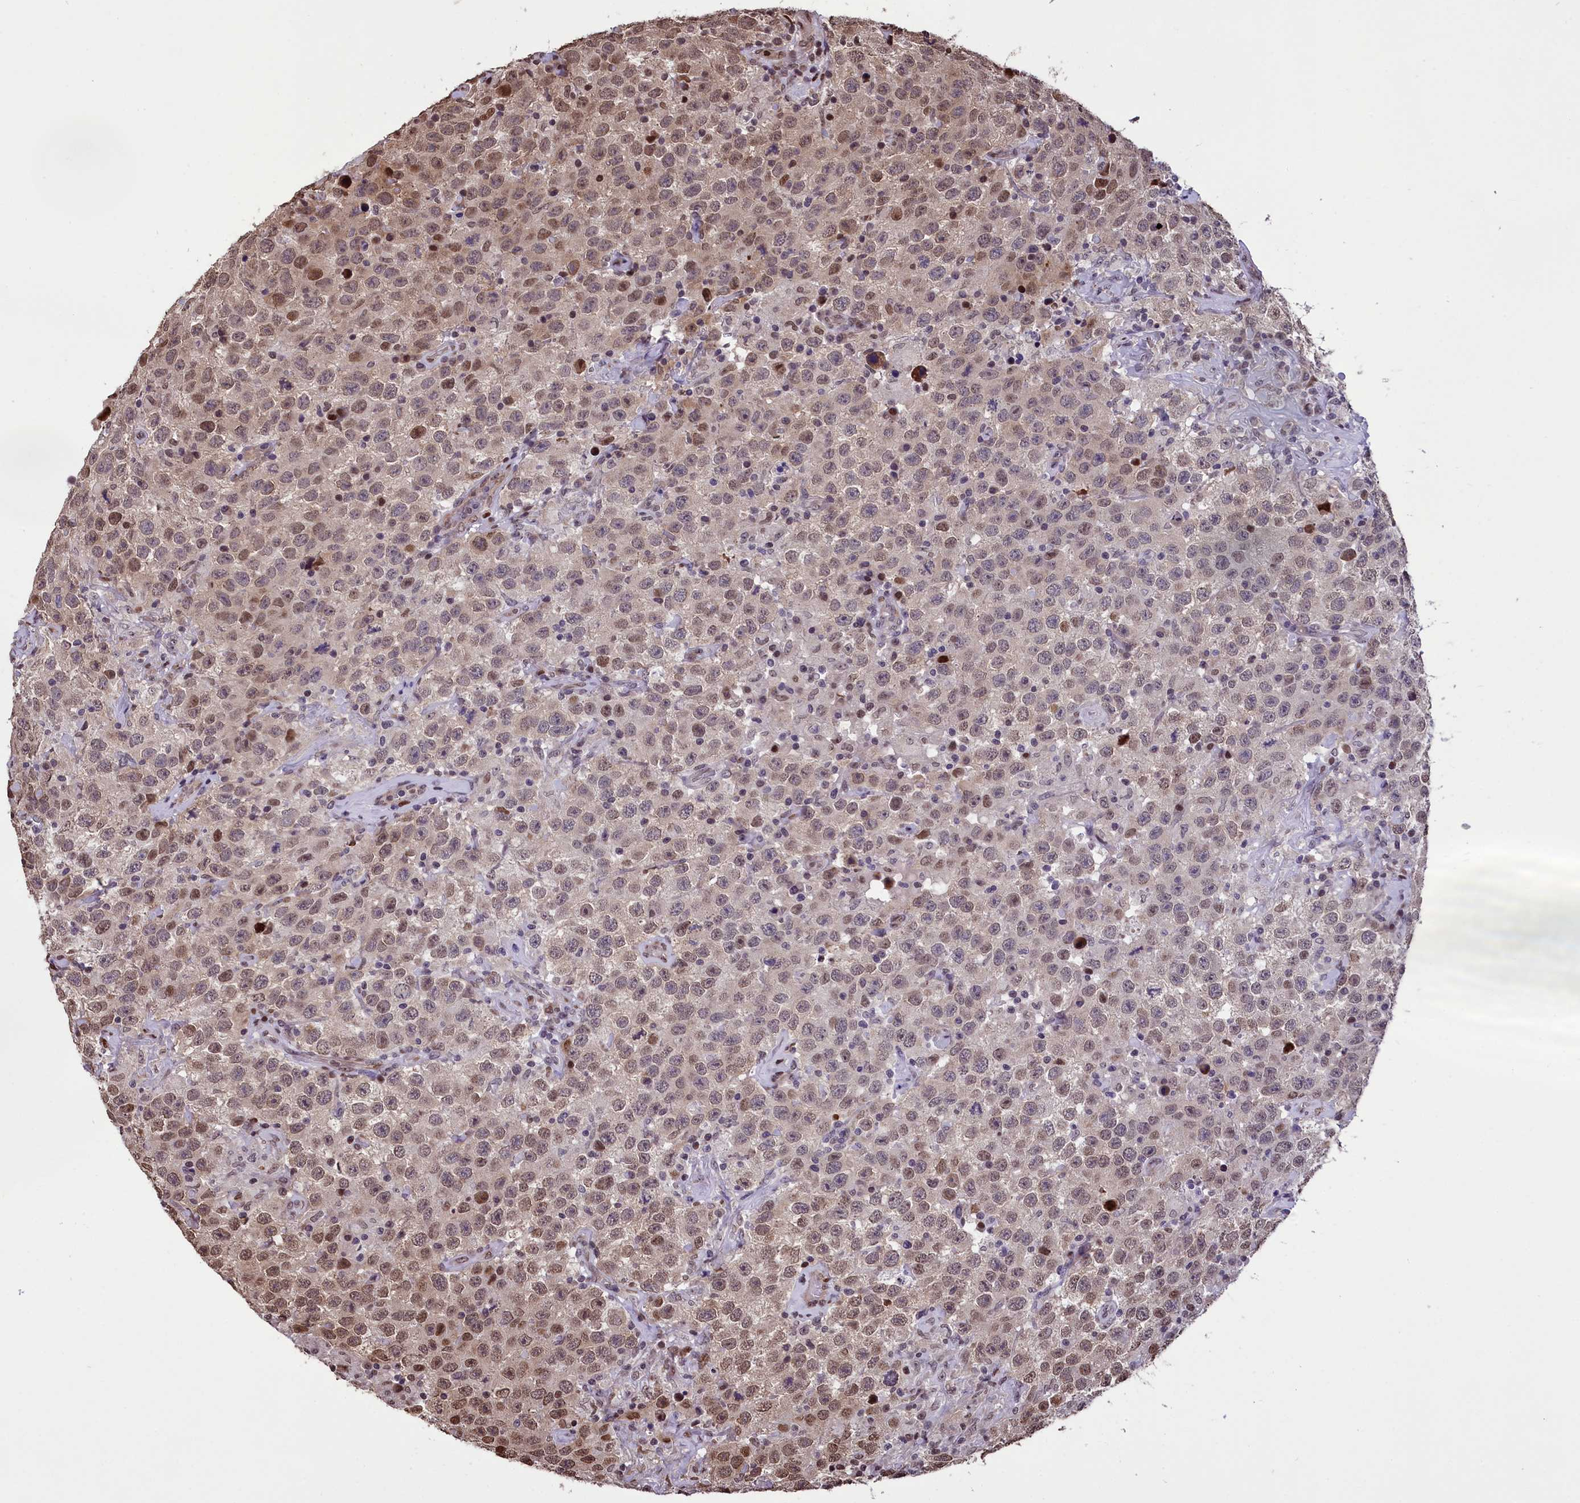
{"staining": {"intensity": "moderate", "quantity": ">75%", "location": "nuclear"}, "tissue": "testis cancer", "cell_type": "Tumor cells", "image_type": "cancer", "snomed": [{"axis": "morphology", "description": "Seminoma, NOS"}, {"axis": "topography", "description": "Testis"}], "caption": "IHC image of neoplastic tissue: seminoma (testis) stained using immunohistochemistry (IHC) demonstrates medium levels of moderate protein expression localized specifically in the nuclear of tumor cells, appearing as a nuclear brown color.", "gene": "RELB", "patient": {"sex": "male", "age": 41}}